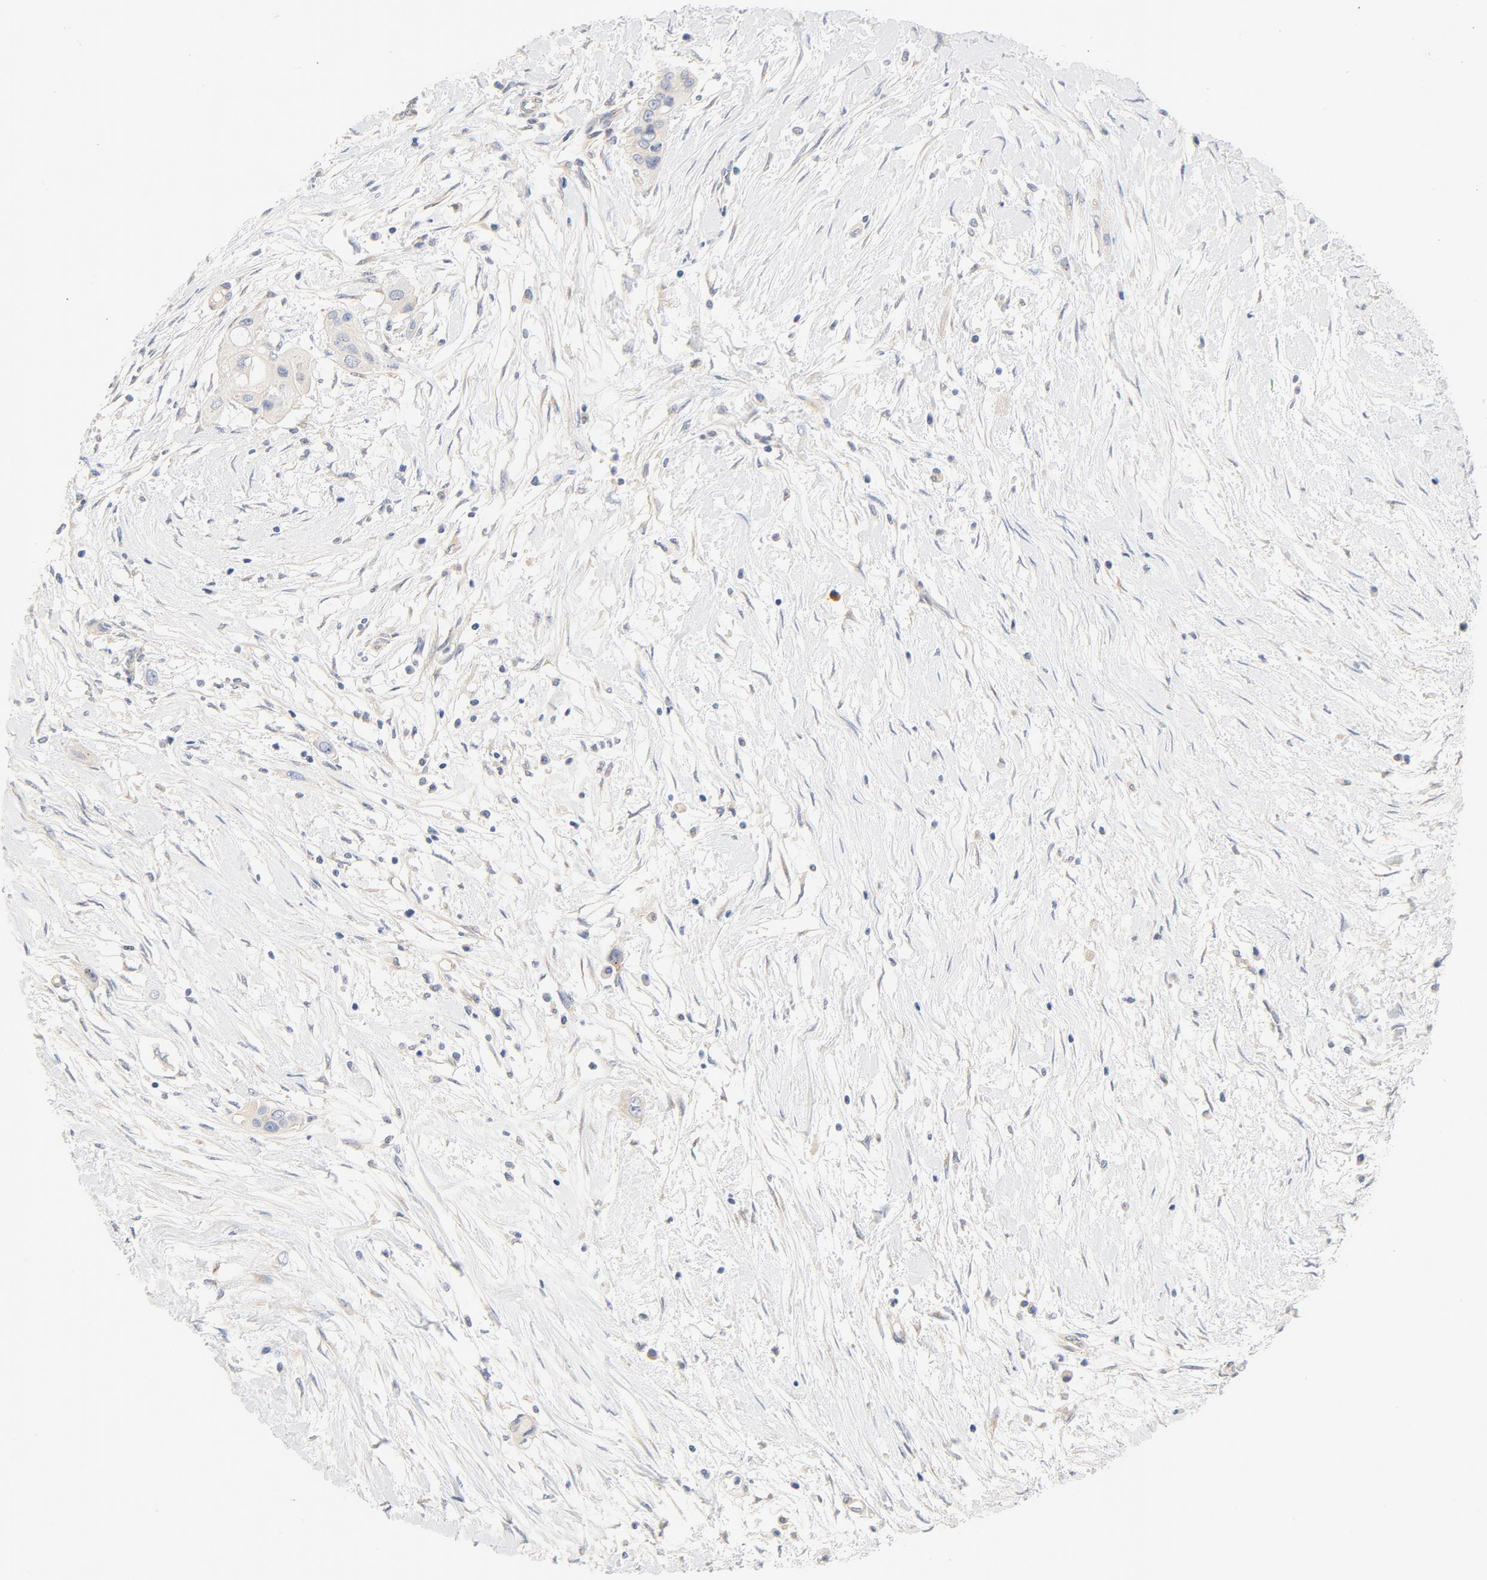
{"staining": {"intensity": "weak", "quantity": ">75%", "location": "cytoplasmic/membranous"}, "tissue": "pancreatic cancer", "cell_type": "Tumor cells", "image_type": "cancer", "snomed": [{"axis": "morphology", "description": "Adenocarcinoma, NOS"}, {"axis": "topography", "description": "Pancreas"}], "caption": "This image demonstrates adenocarcinoma (pancreatic) stained with immunohistochemistry (IHC) to label a protein in brown. The cytoplasmic/membranous of tumor cells show weak positivity for the protein. Nuclei are counter-stained blue.", "gene": "DYNC1H1", "patient": {"sex": "female", "age": 60}}